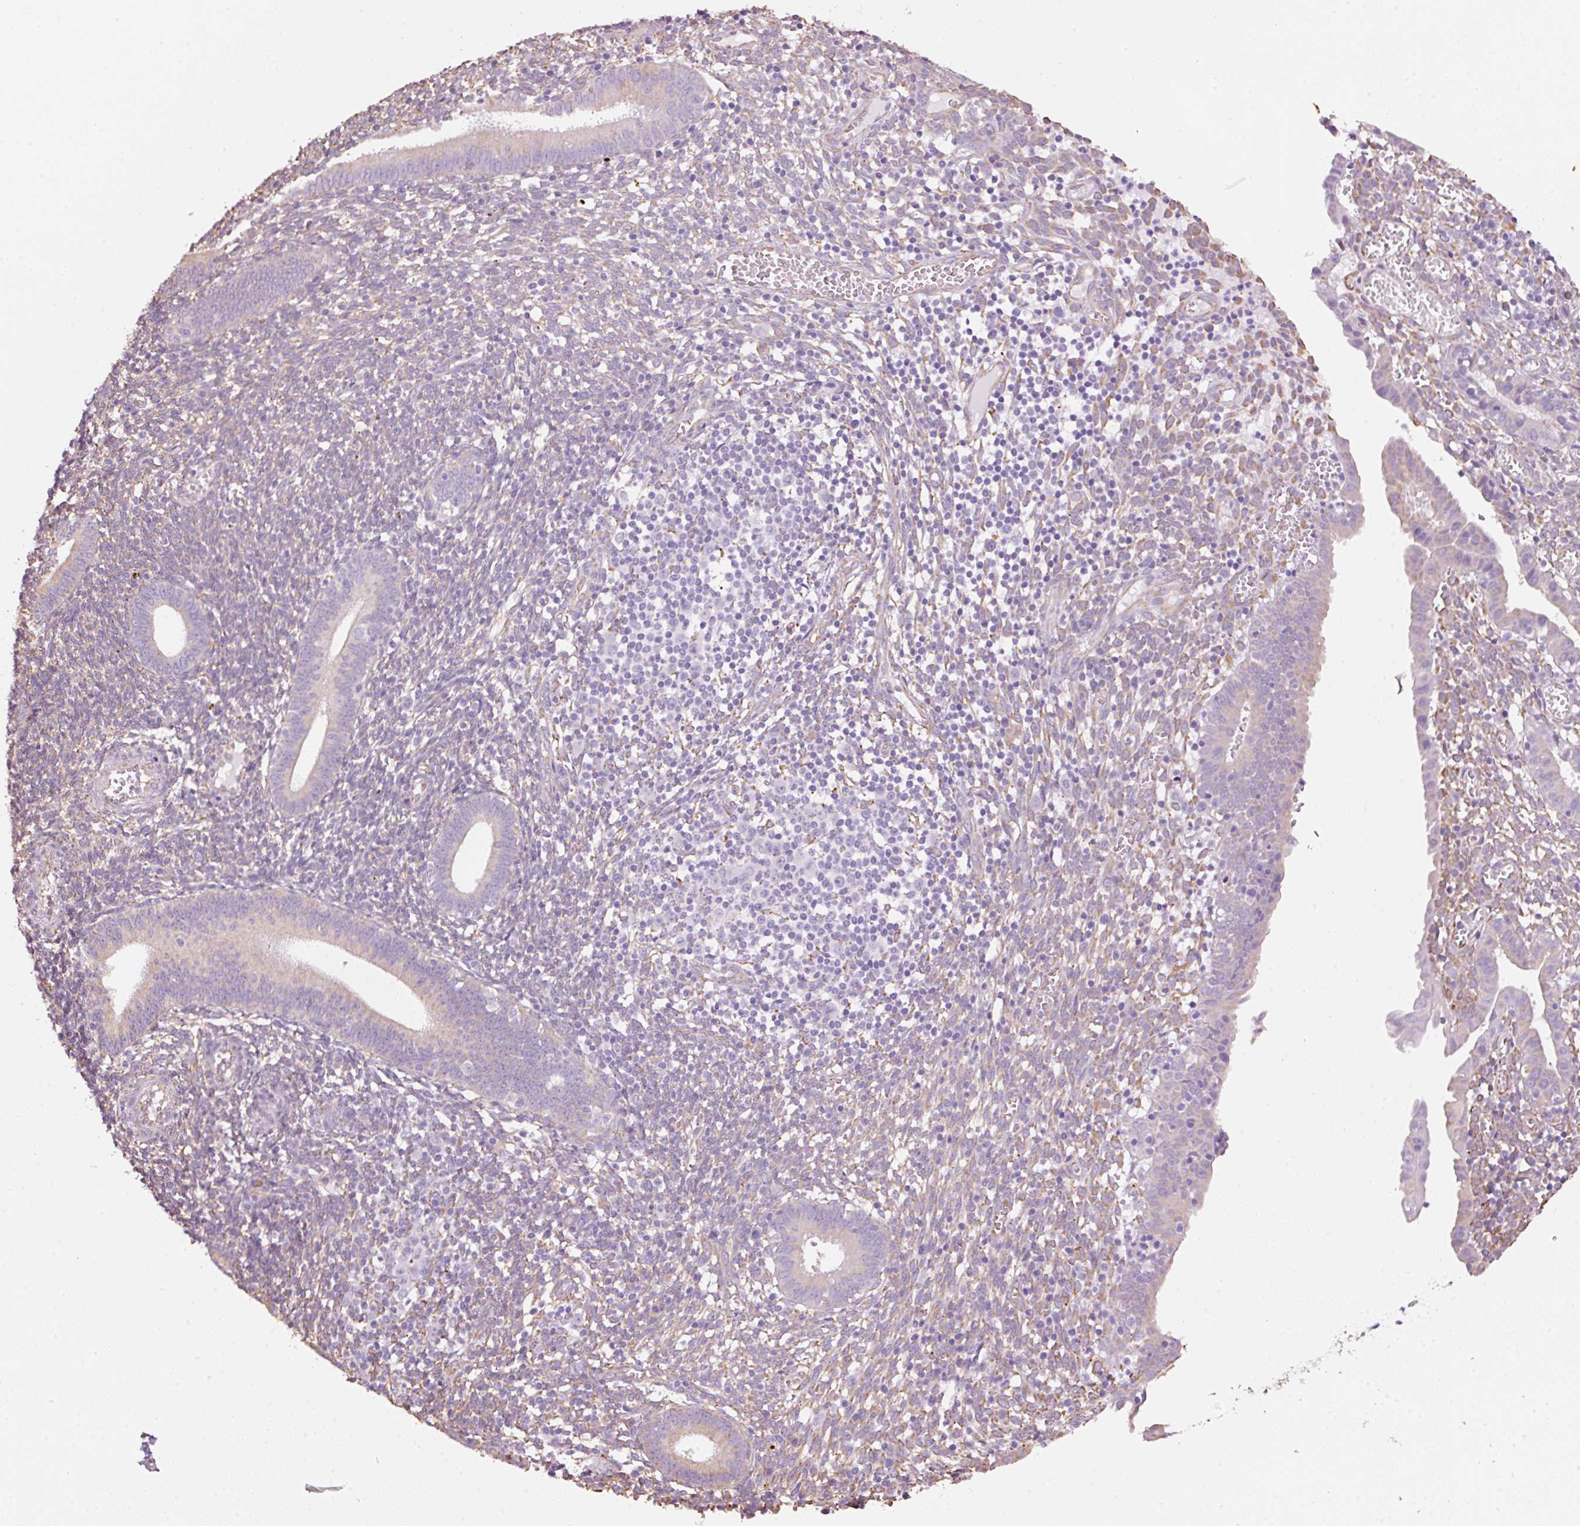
{"staining": {"intensity": "moderate", "quantity": "<25%", "location": "cytoplasmic/membranous"}, "tissue": "endometrium", "cell_type": "Cells in endometrial stroma", "image_type": "normal", "snomed": [{"axis": "morphology", "description": "Normal tissue, NOS"}, {"axis": "topography", "description": "Endometrium"}], "caption": "The image exhibits a brown stain indicating the presence of a protein in the cytoplasmic/membranous of cells in endometrial stroma in endometrium.", "gene": "GCG", "patient": {"sex": "female", "age": 41}}